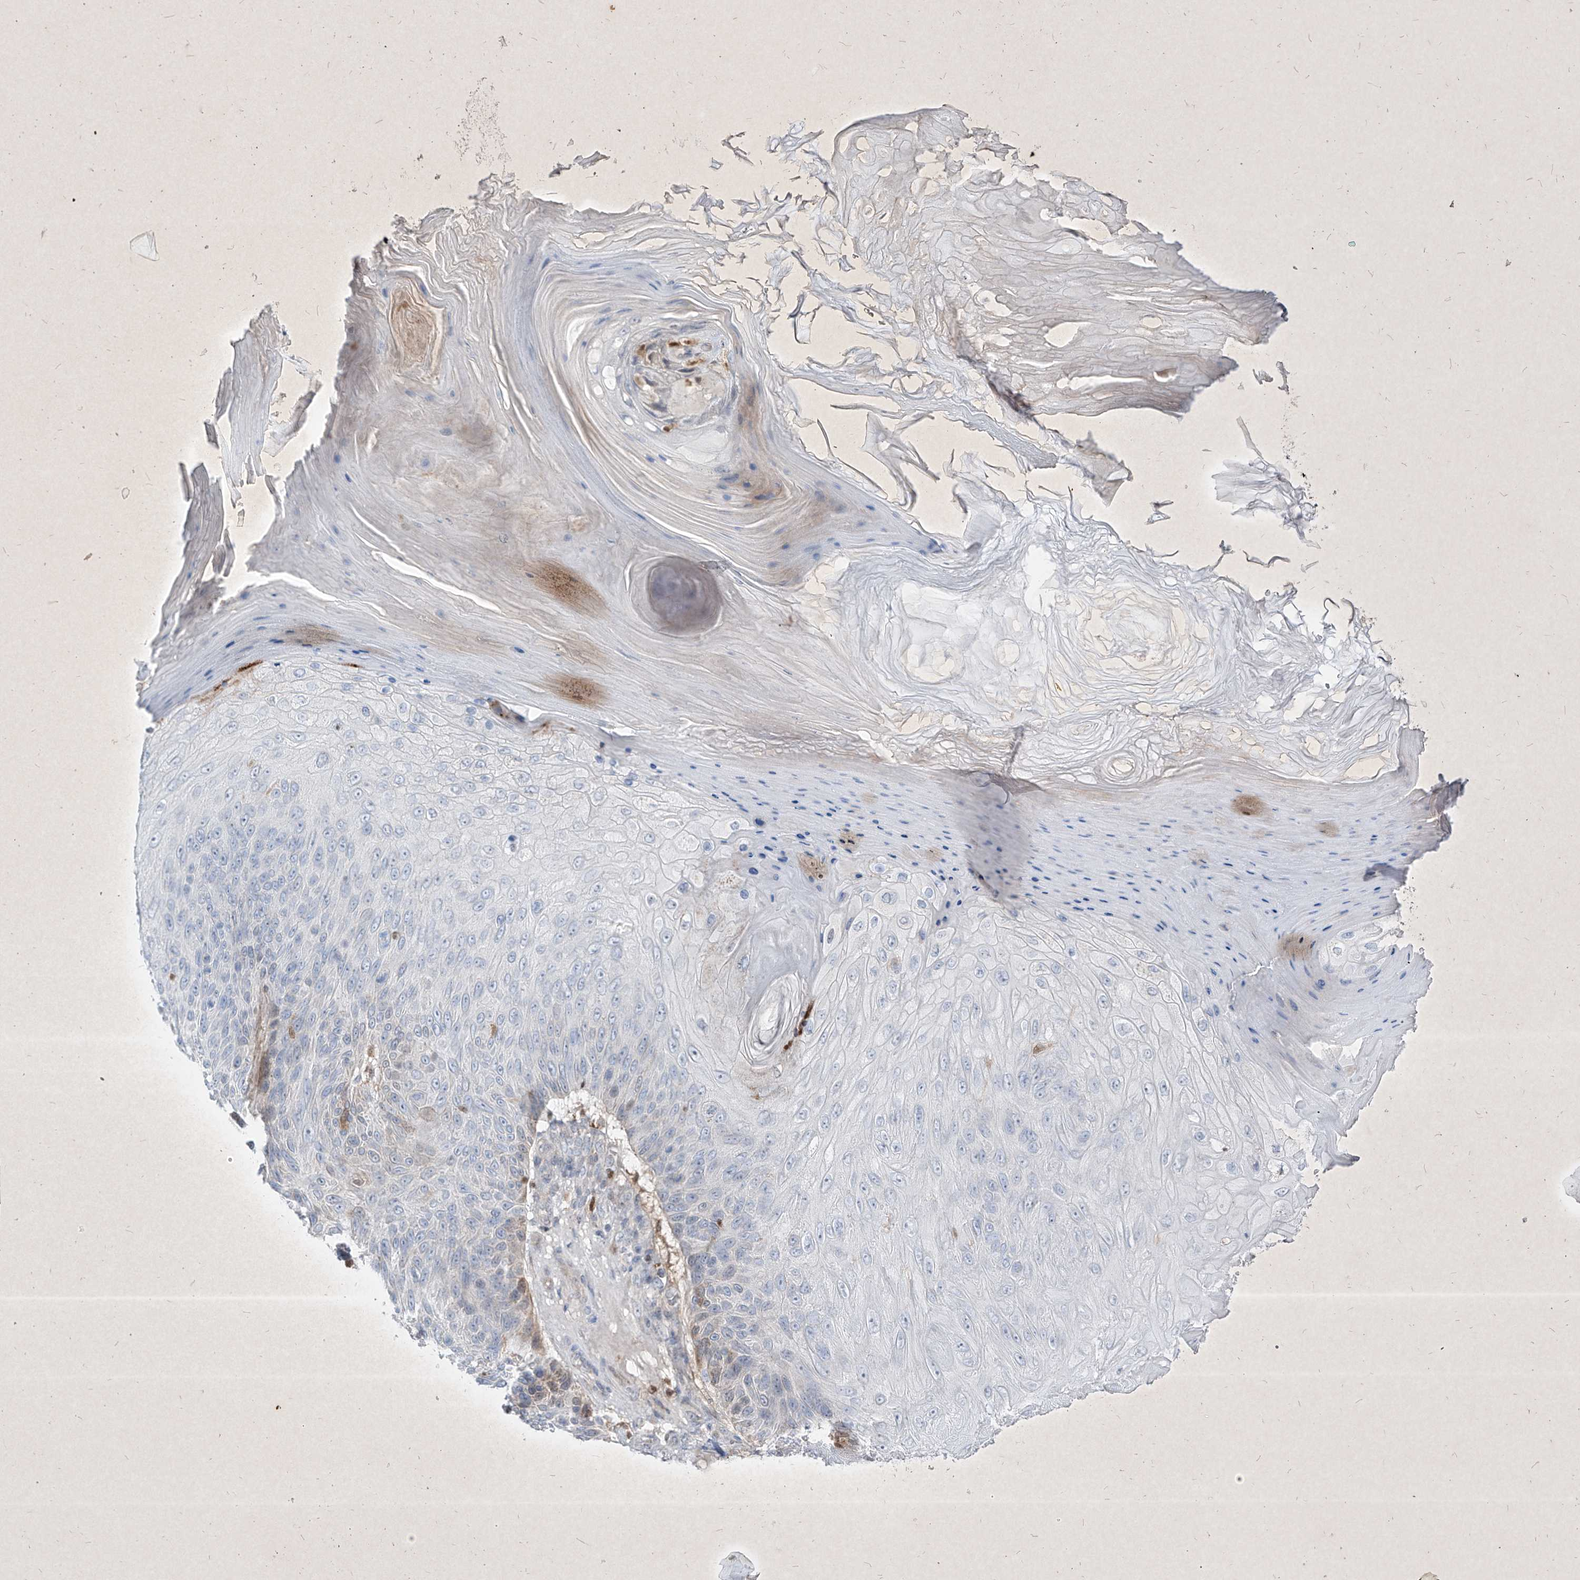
{"staining": {"intensity": "moderate", "quantity": "<25%", "location": "cytoplasmic/membranous,nuclear"}, "tissue": "skin cancer", "cell_type": "Tumor cells", "image_type": "cancer", "snomed": [{"axis": "morphology", "description": "Squamous cell carcinoma, NOS"}, {"axis": "topography", "description": "Skin"}], "caption": "This is a micrograph of IHC staining of skin squamous cell carcinoma, which shows moderate expression in the cytoplasmic/membranous and nuclear of tumor cells.", "gene": "PSMB10", "patient": {"sex": "female", "age": 88}}